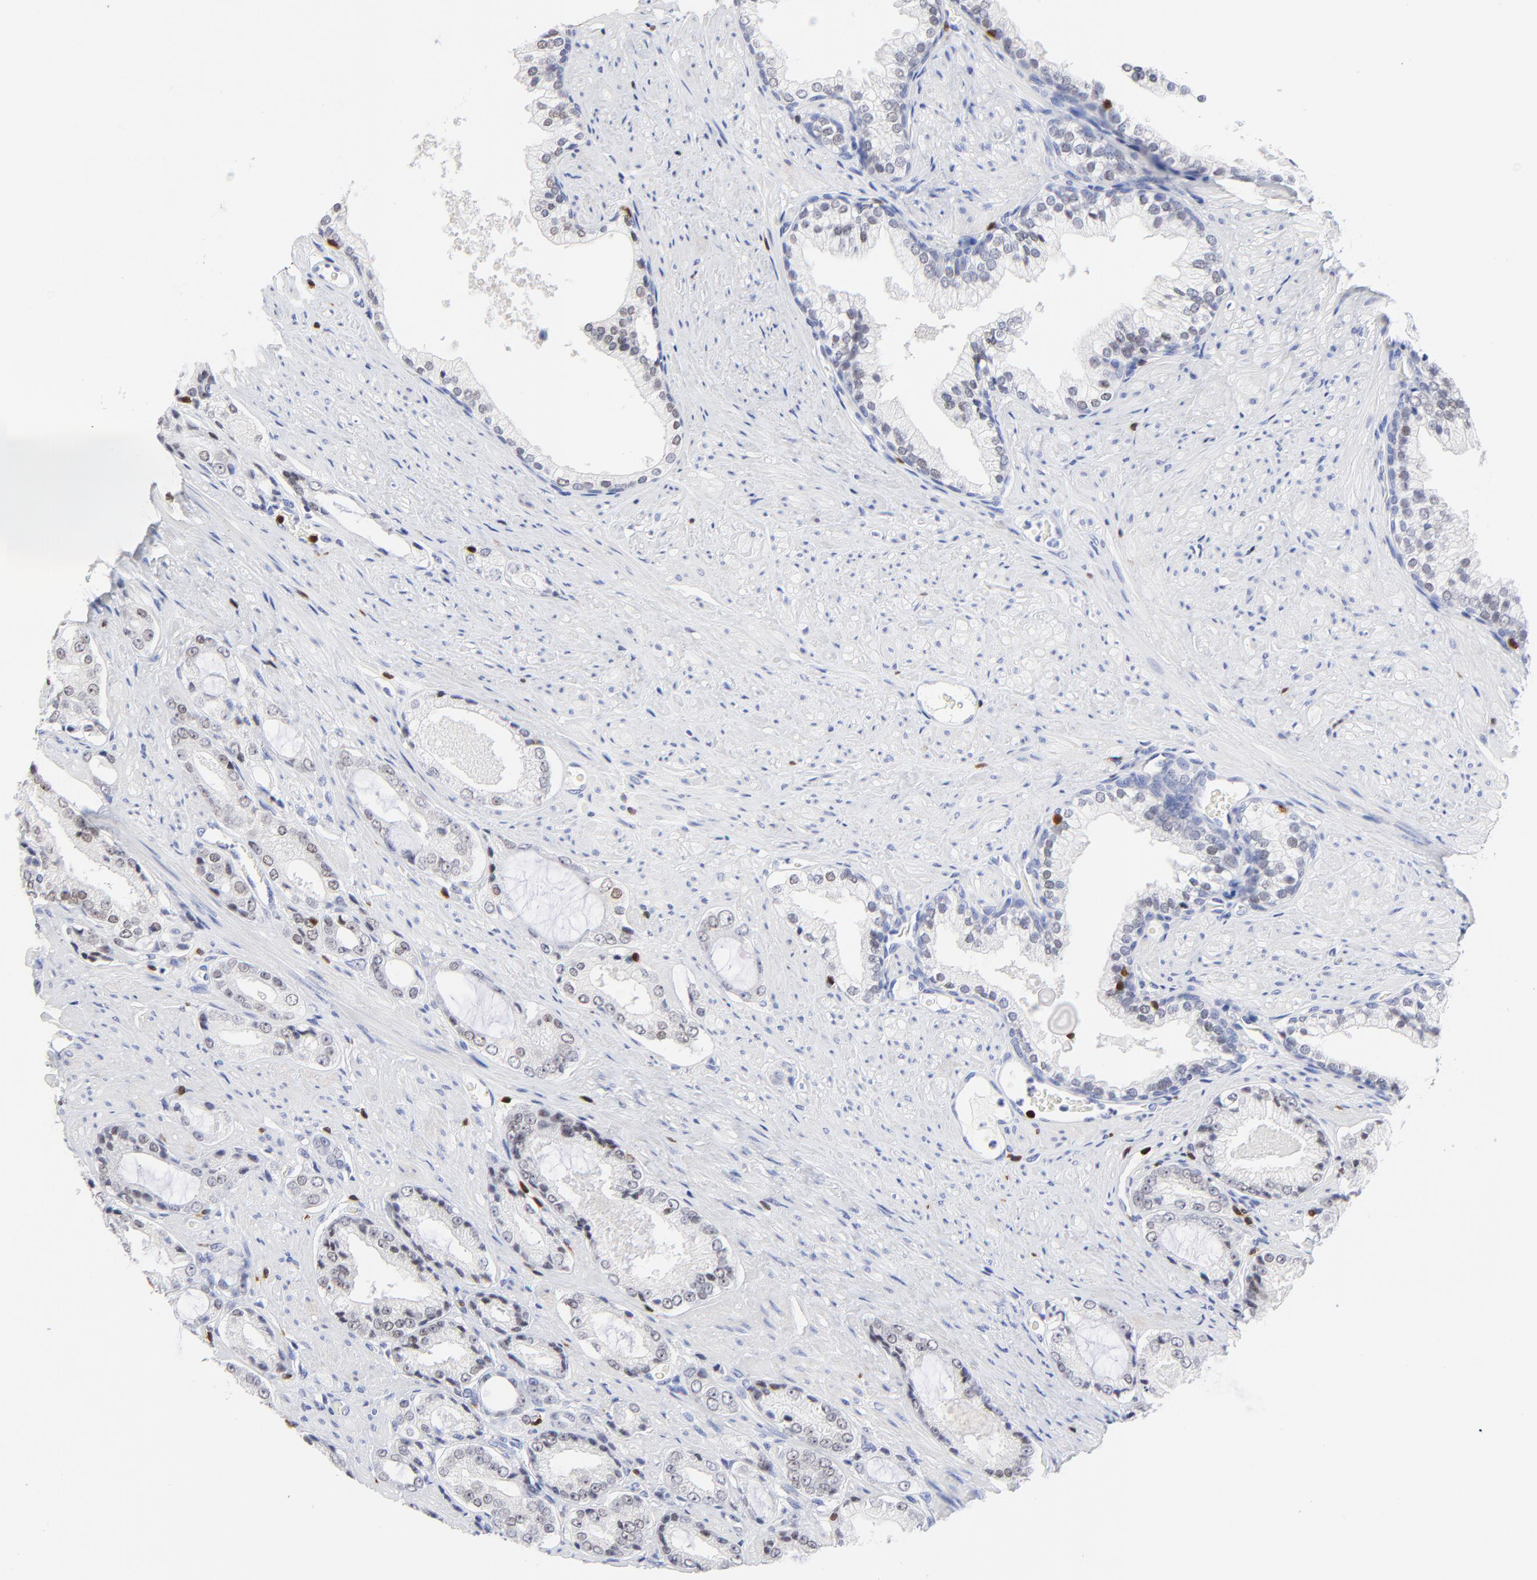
{"staining": {"intensity": "negative", "quantity": "none", "location": "none"}, "tissue": "prostate cancer", "cell_type": "Tumor cells", "image_type": "cancer", "snomed": [{"axis": "morphology", "description": "Adenocarcinoma, Medium grade"}, {"axis": "topography", "description": "Prostate"}], "caption": "Tumor cells are negative for brown protein staining in prostate cancer.", "gene": "ZAP70", "patient": {"sex": "male", "age": 60}}